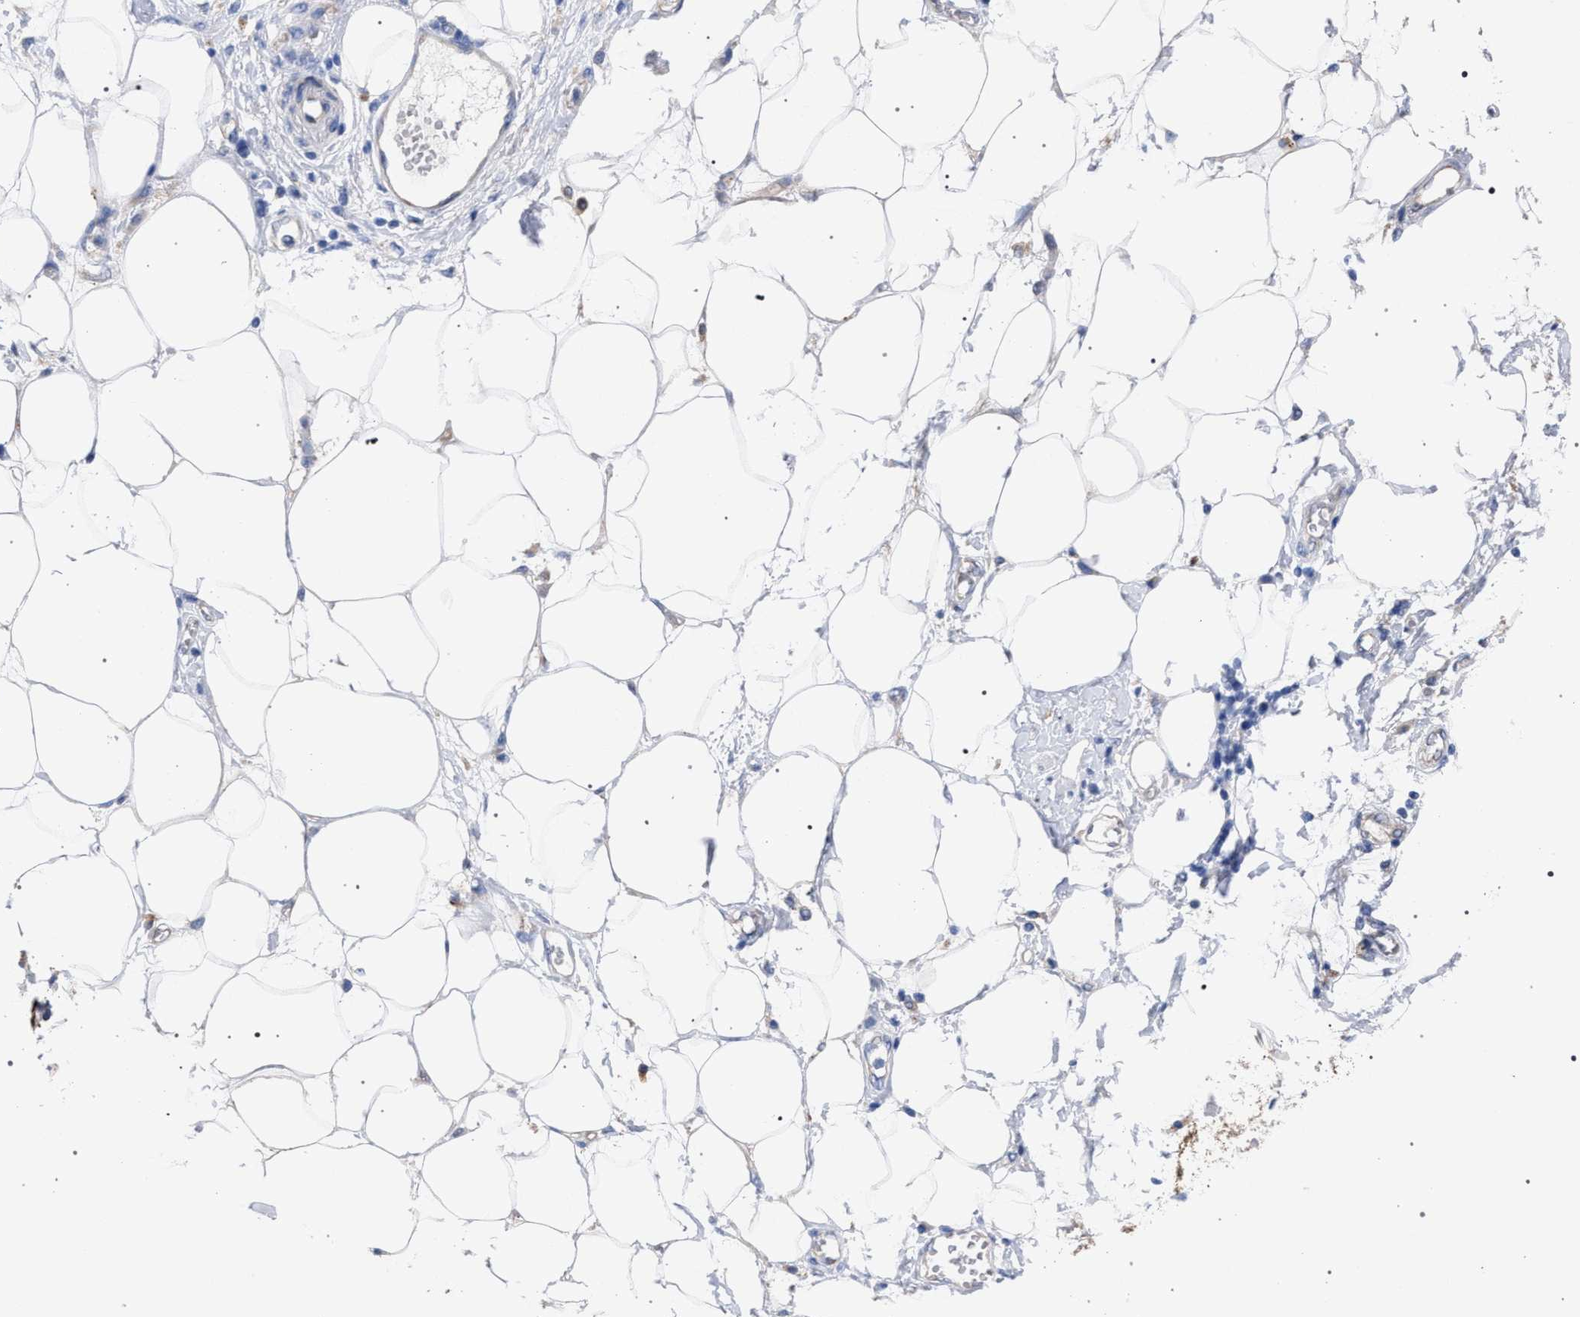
{"staining": {"intensity": "weak", "quantity": ">75%", "location": "cytoplasmic/membranous"}, "tissue": "adipose tissue", "cell_type": "Adipocytes", "image_type": "normal", "snomed": [{"axis": "morphology", "description": "Normal tissue, NOS"}, {"axis": "morphology", "description": "Adenocarcinoma, NOS"}, {"axis": "topography", "description": "Duodenum"}, {"axis": "topography", "description": "Peripheral nerve tissue"}], "caption": "This photomicrograph demonstrates IHC staining of normal adipose tissue, with low weak cytoplasmic/membranous positivity in approximately >75% of adipocytes.", "gene": "GMPR", "patient": {"sex": "female", "age": 60}}